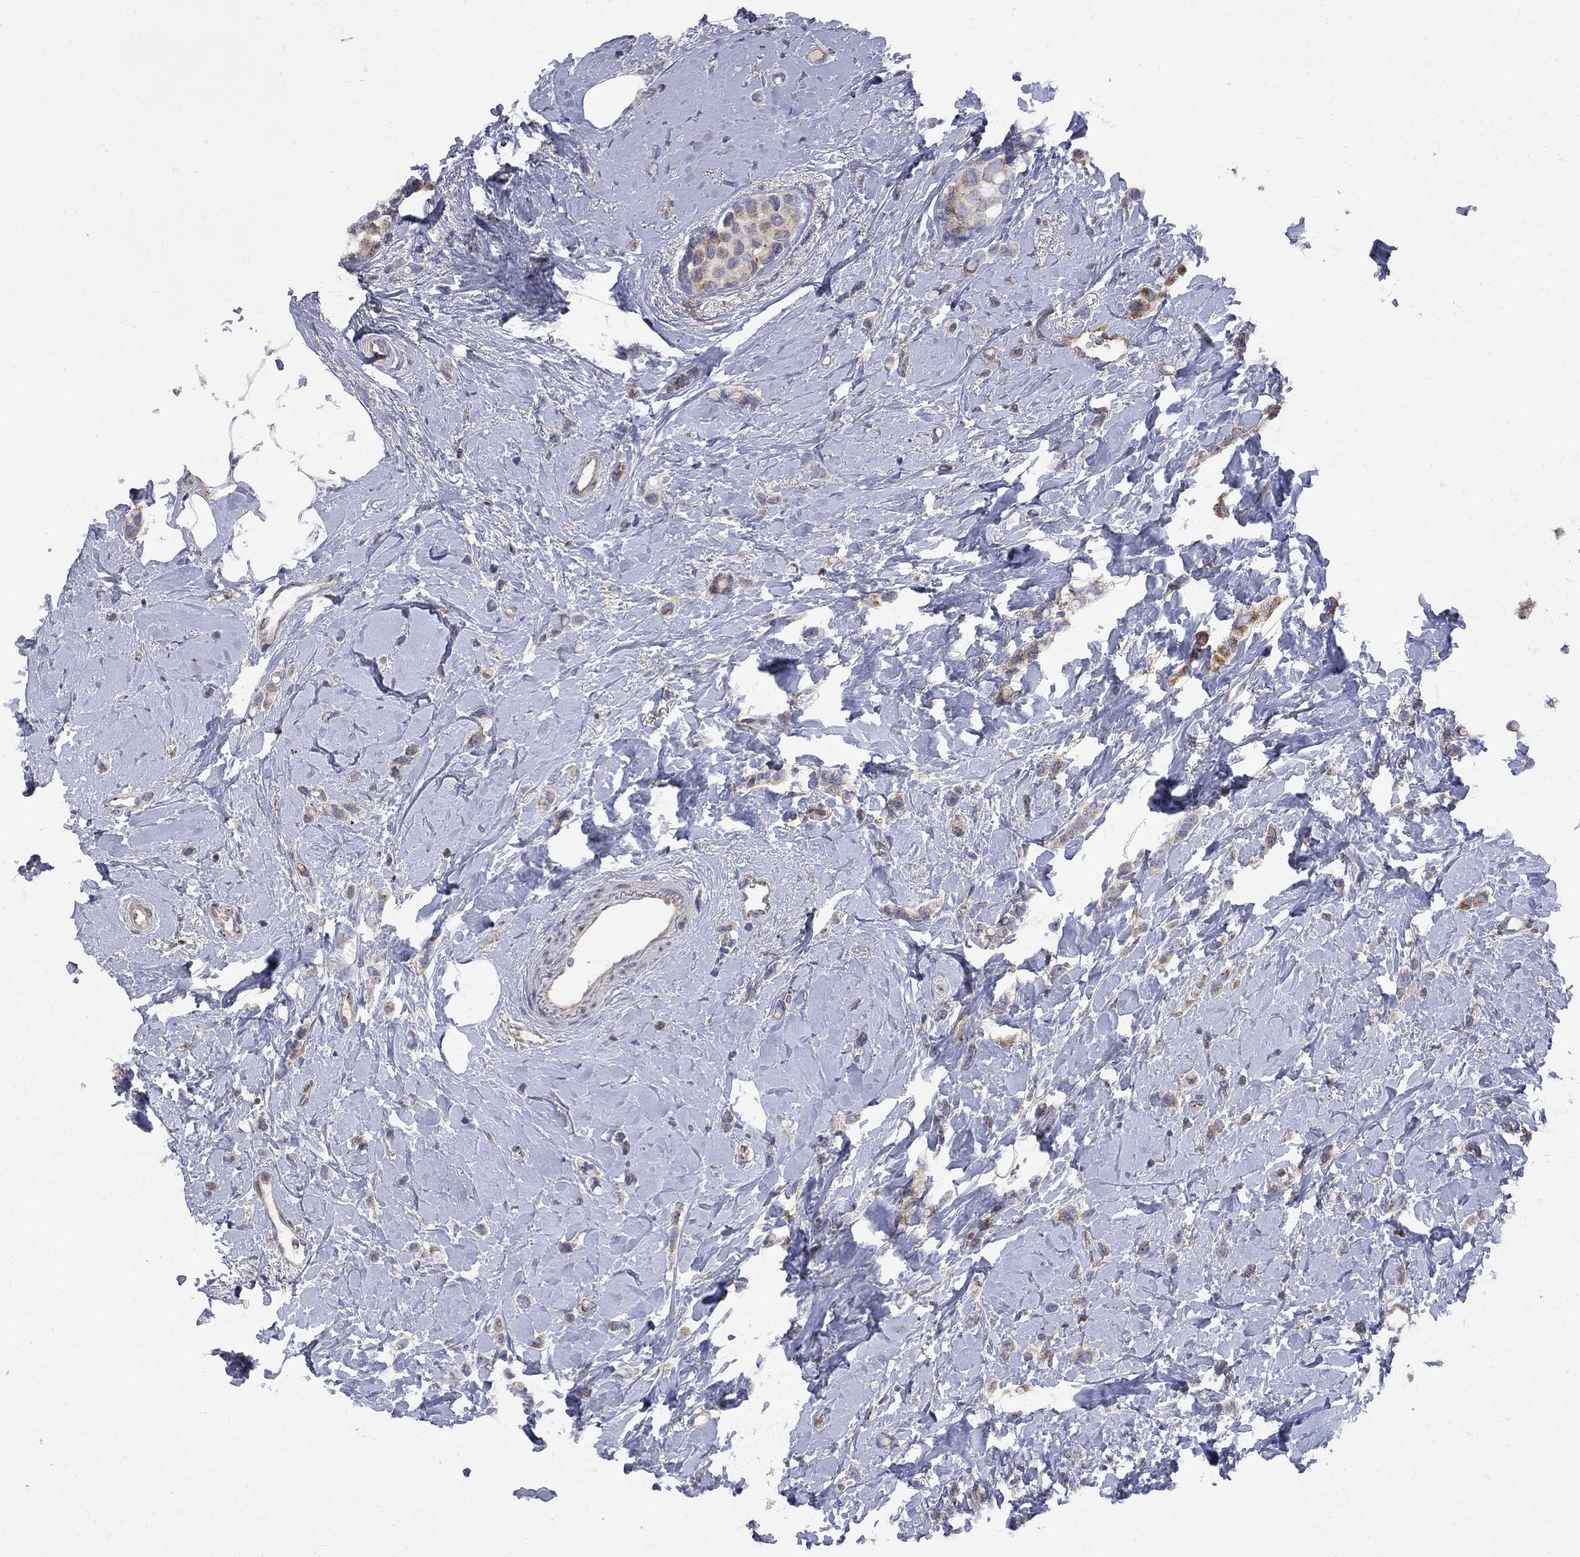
{"staining": {"intensity": "moderate", "quantity": ">75%", "location": "cytoplasmic/membranous"}, "tissue": "breast cancer", "cell_type": "Tumor cells", "image_type": "cancer", "snomed": [{"axis": "morphology", "description": "Lobular carcinoma"}, {"axis": "topography", "description": "Breast"}], "caption": "Tumor cells display medium levels of moderate cytoplasmic/membranous positivity in approximately >75% of cells in breast lobular carcinoma.", "gene": "MTHFR", "patient": {"sex": "female", "age": 66}}